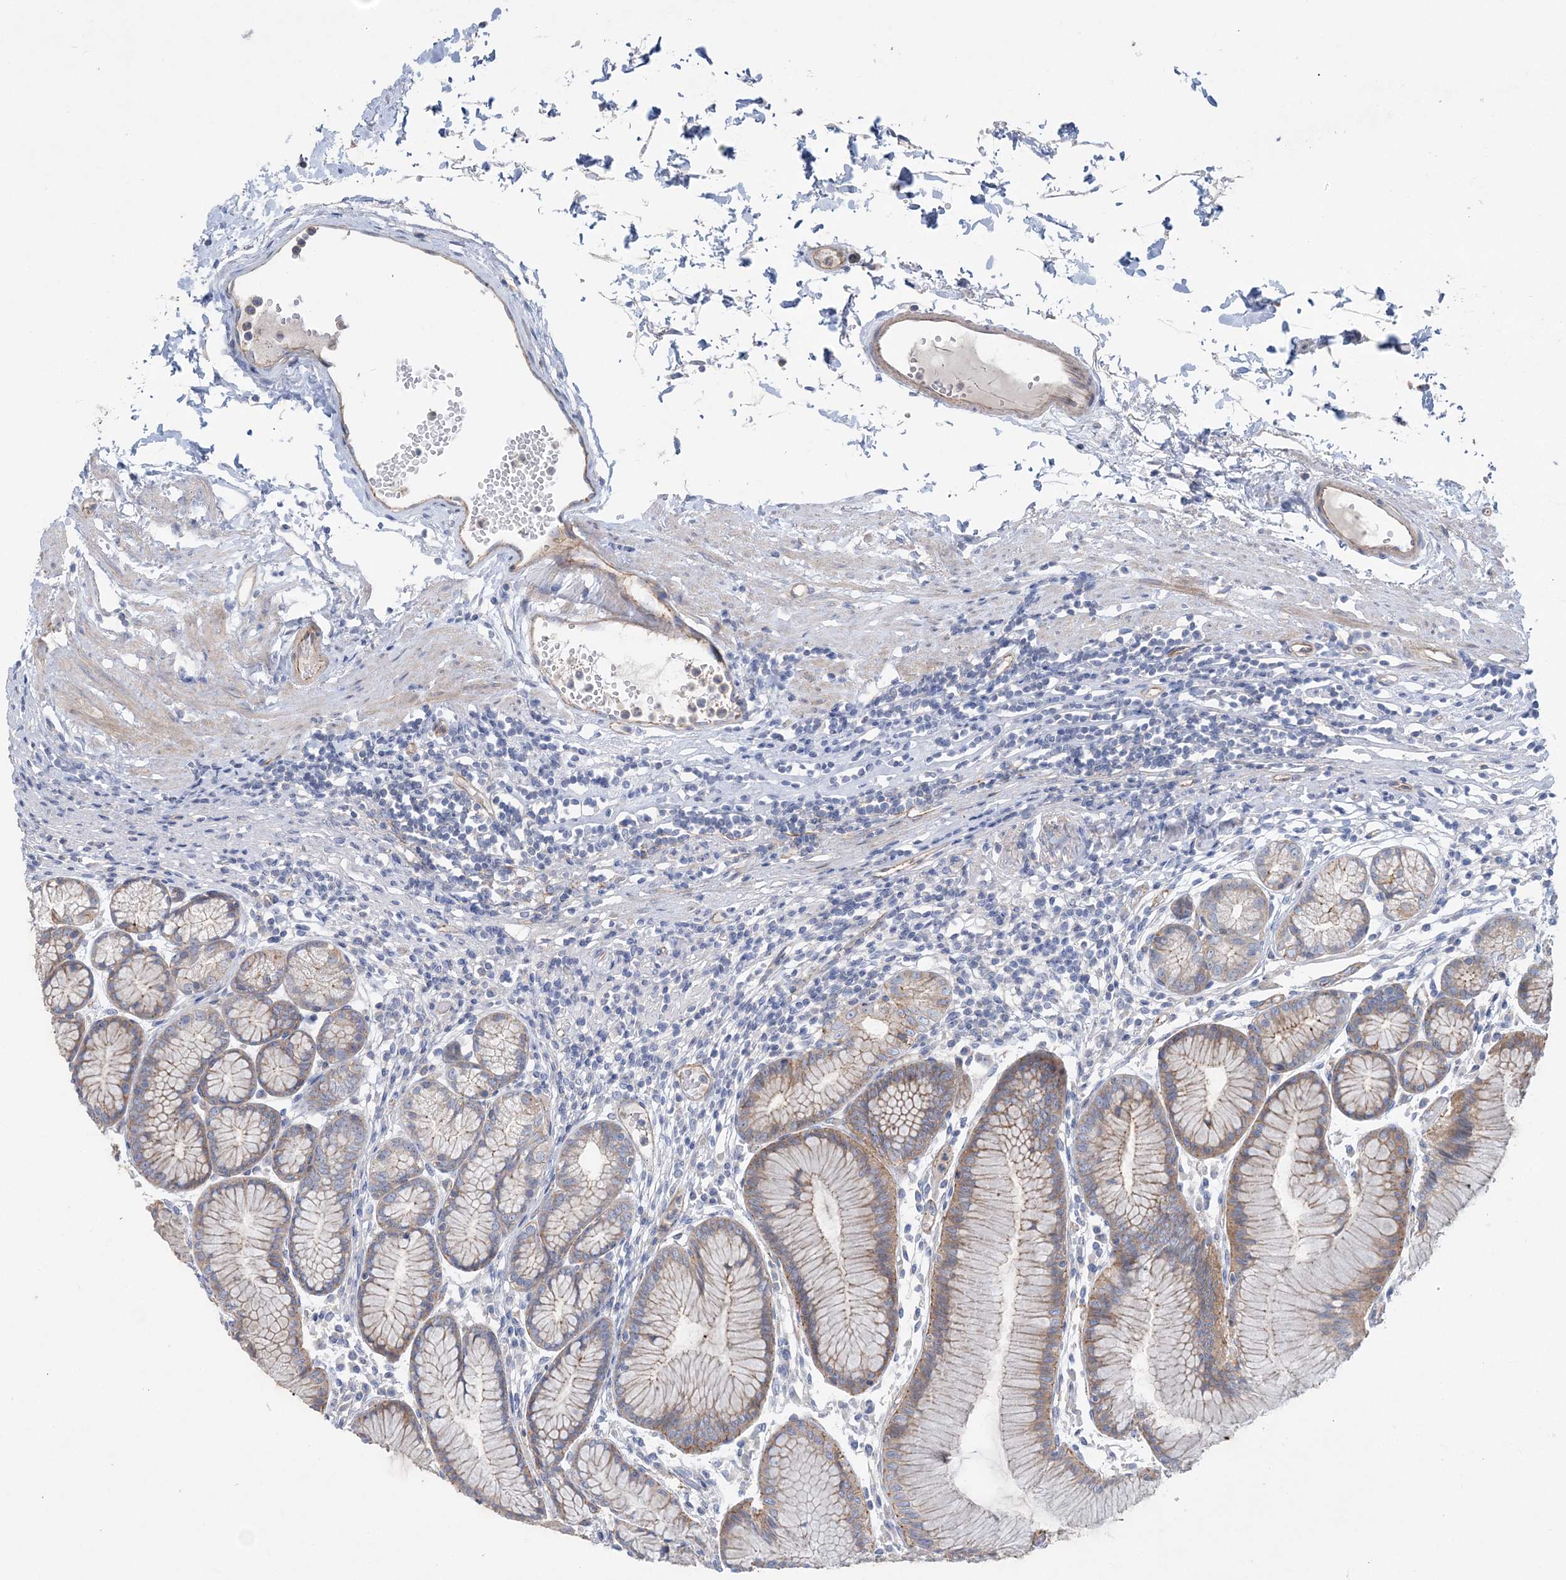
{"staining": {"intensity": "moderate", "quantity": "25%-75%", "location": "cytoplasmic/membranous"}, "tissue": "stomach", "cell_type": "Glandular cells", "image_type": "normal", "snomed": [{"axis": "morphology", "description": "Normal tissue, NOS"}, {"axis": "topography", "description": "Stomach"}], "caption": "Stomach stained for a protein shows moderate cytoplasmic/membranous positivity in glandular cells. (DAB (3,3'-diaminobenzidine) IHC with brightfield microscopy, high magnification).", "gene": "PIGC", "patient": {"sex": "female", "age": 57}}